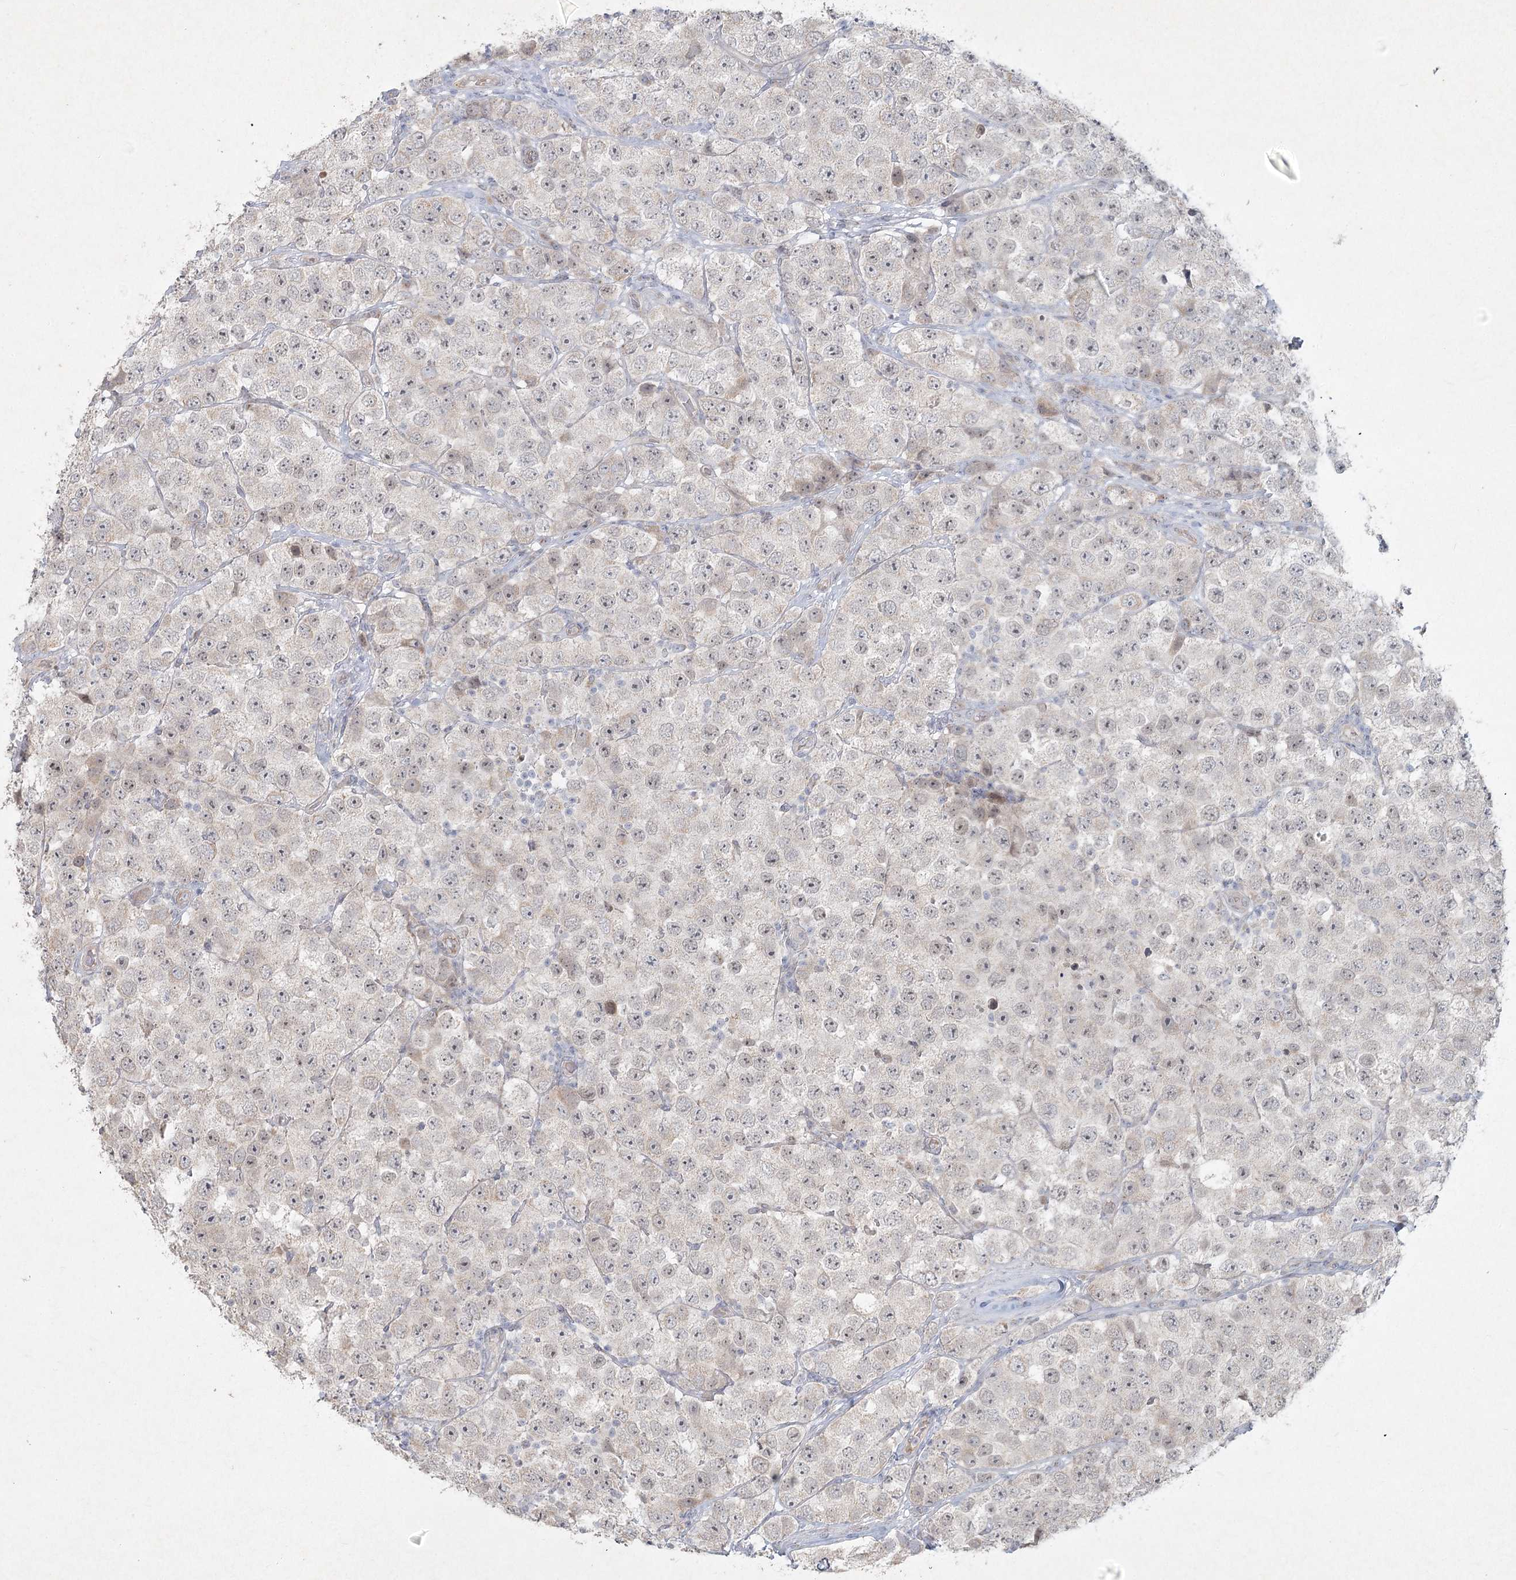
{"staining": {"intensity": "negative", "quantity": "none", "location": "none"}, "tissue": "testis cancer", "cell_type": "Tumor cells", "image_type": "cancer", "snomed": [{"axis": "morphology", "description": "Seminoma, NOS"}, {"axis": "topography", "description": "Testis"}], "caption": "The image shows no staining of tumor cells in testis cancer (seminoma).", "gene": "LRP2BP", "patient": {"sex": "male", "age": 28}}